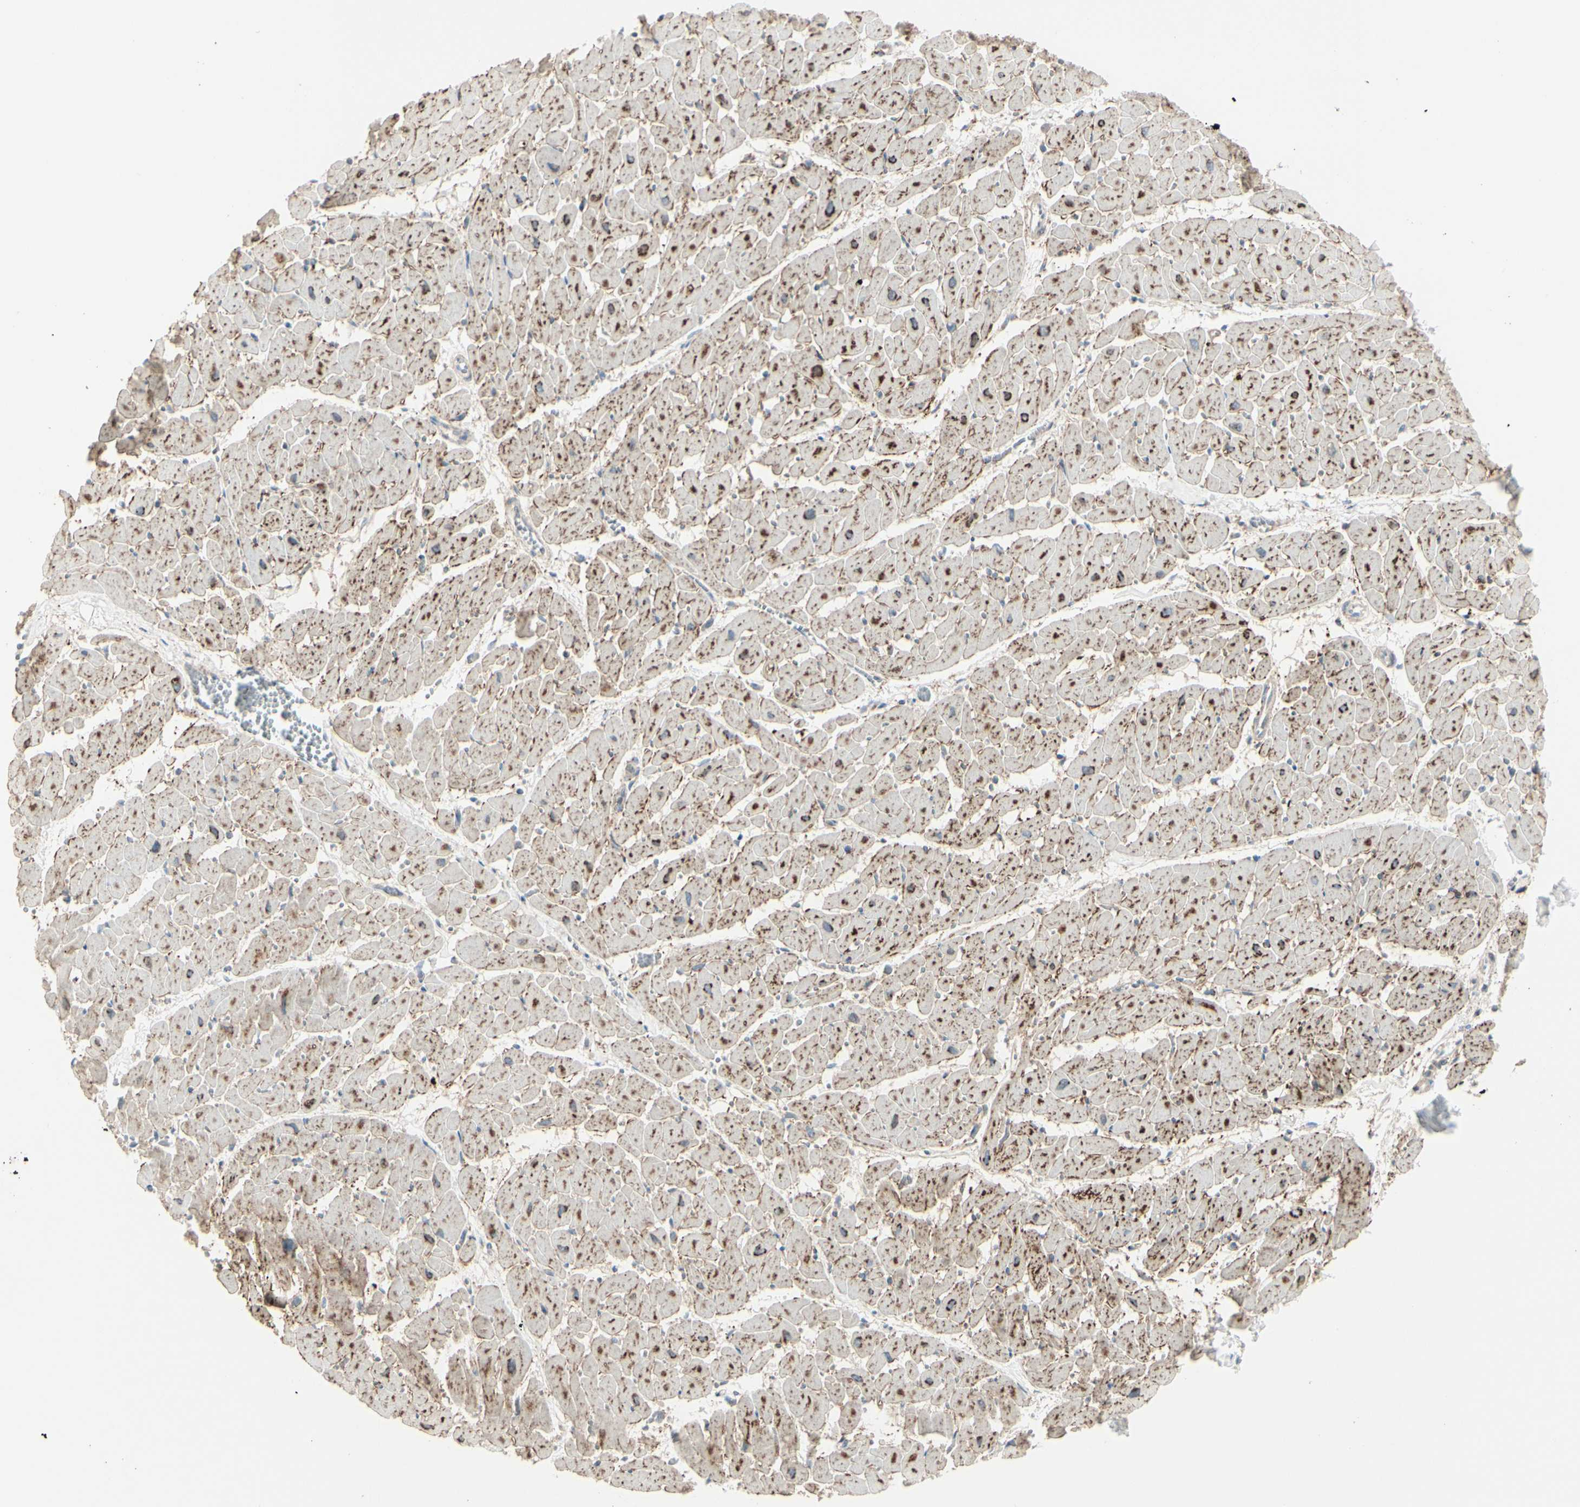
{"staining": {"intensity": "moderate", "quantity": ">75%", "location": "cytoplasmic/membranous"}, "tissue": "heart muscle", "cell_type": "Cardiomyocytes", "image_type": "normal", "snomed": [{"axis": "morphology", "description": "Normal tissue, NOS"}, {"axis": "topography", "description": "Heart"}], "caption": "High-power microscopy captured an immunohistochemistry (IHC) image of normal heart muscle, revealing moderate cytoplasmic/membranous staining in about >75% of cardiomyocytes. (Brightfield microscopy of DAB IHC at high magnification).", "gene": "CACNA2D1", "patient": {"sex": "female", "age": 19}}